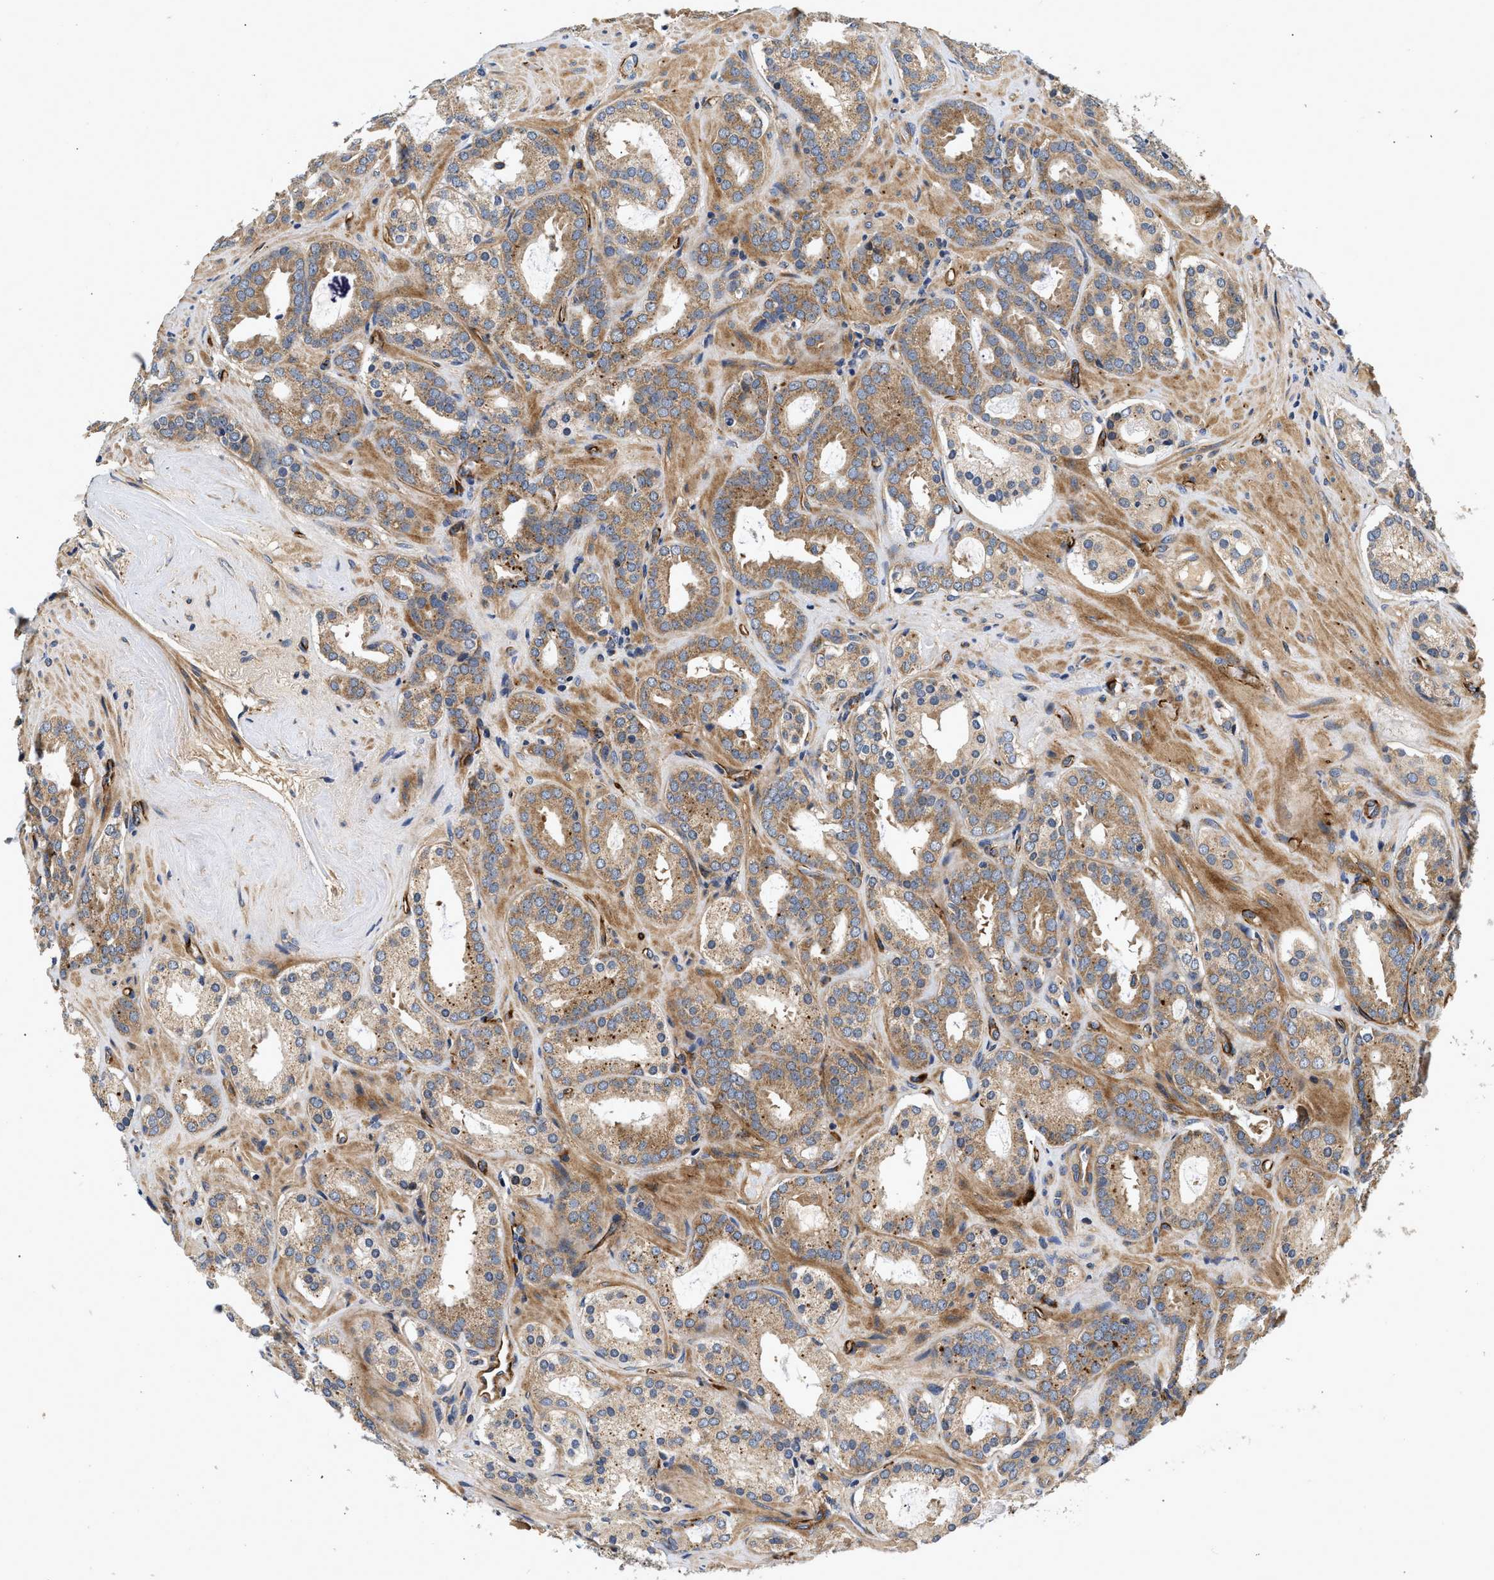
{"staining": {"intensity": "moderate", "quantity": ">75%", "location": "cytoplasmic/membranous"}, "tissue": "prostate cancer", "cell_type": "Tumor cells", "image_type": "cancer", "snomed": [{"axis": "morphology", "description": "Adenocarcinoma, Low grade"}, {"axis": "topography", "description": "Prostate"}], "caption": "Protein expression analysis of human prostate cancer reveals moderate cytoplasmic/membranous positivity in approximately >75% of tumor cells.", "gene": "NME6", "patient": {"sex": "male", "age": 69}}